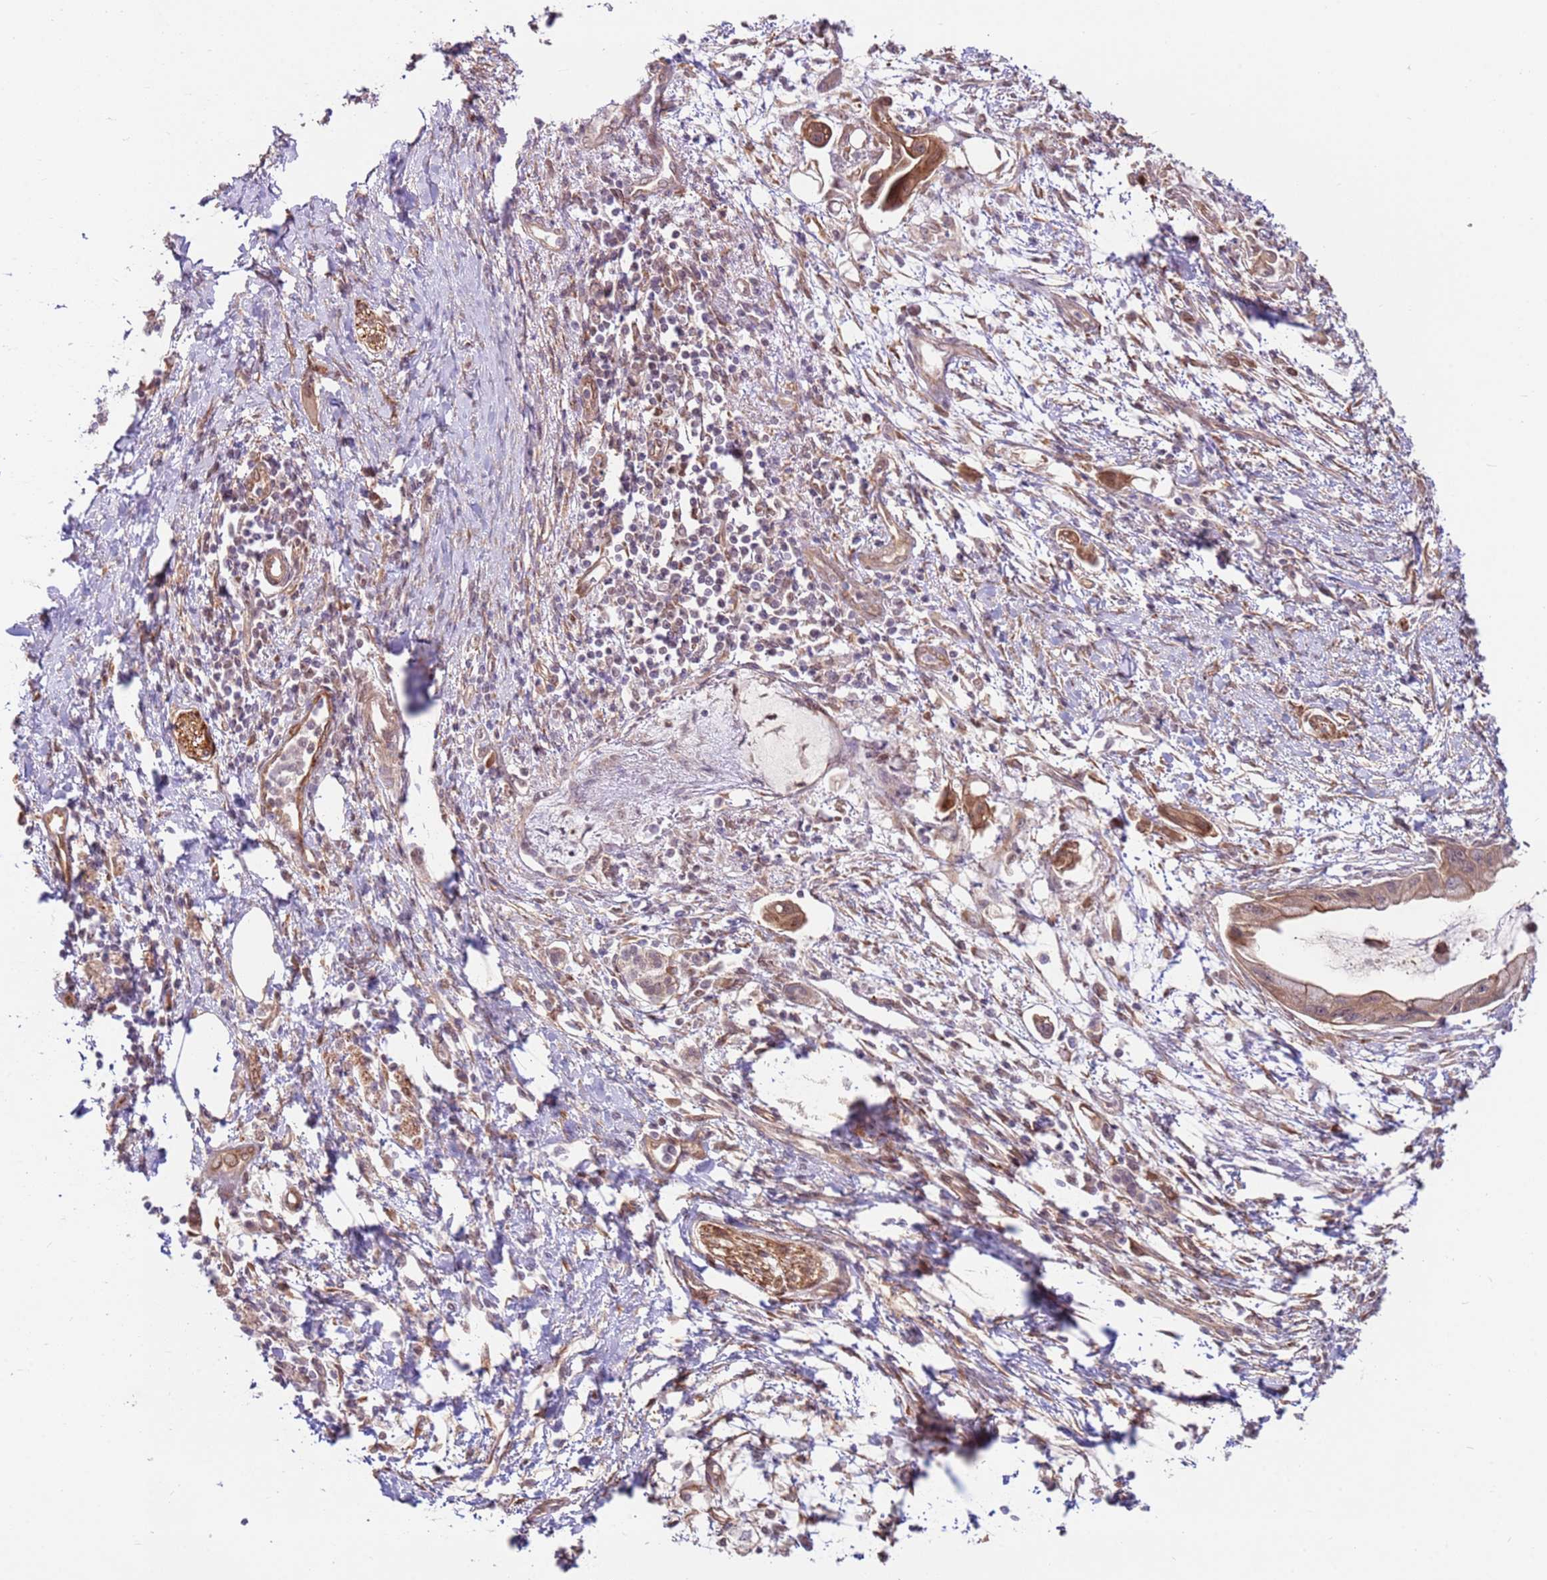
{"staining": {"intensity": "weak", "quantity": ">75%", "location": "cytoplasmic/membranous"}, "tissue": "pancreatic cancer", "cell_type": "Tumor cells", "image_type": "cancer", "snomed": [{"axis": "morphology", "description": "Adenocarcinoma, NOS"}, {"axis": "topography", "description": "Pancreas"}], "caption": "High-magnification brightfield microscopy of pancreatic cancer (adenocarcinoma) stained with DAB (3,3'-diaminobenzidine) (brown) and counterstained with hematoxylin (blue). tumor cells exhibit weak cytoplasmic/membranous positivity is present in approximately>75% of cells.", "gene": "DCAF4", "patient": {"sex": "male", "age": 48}}